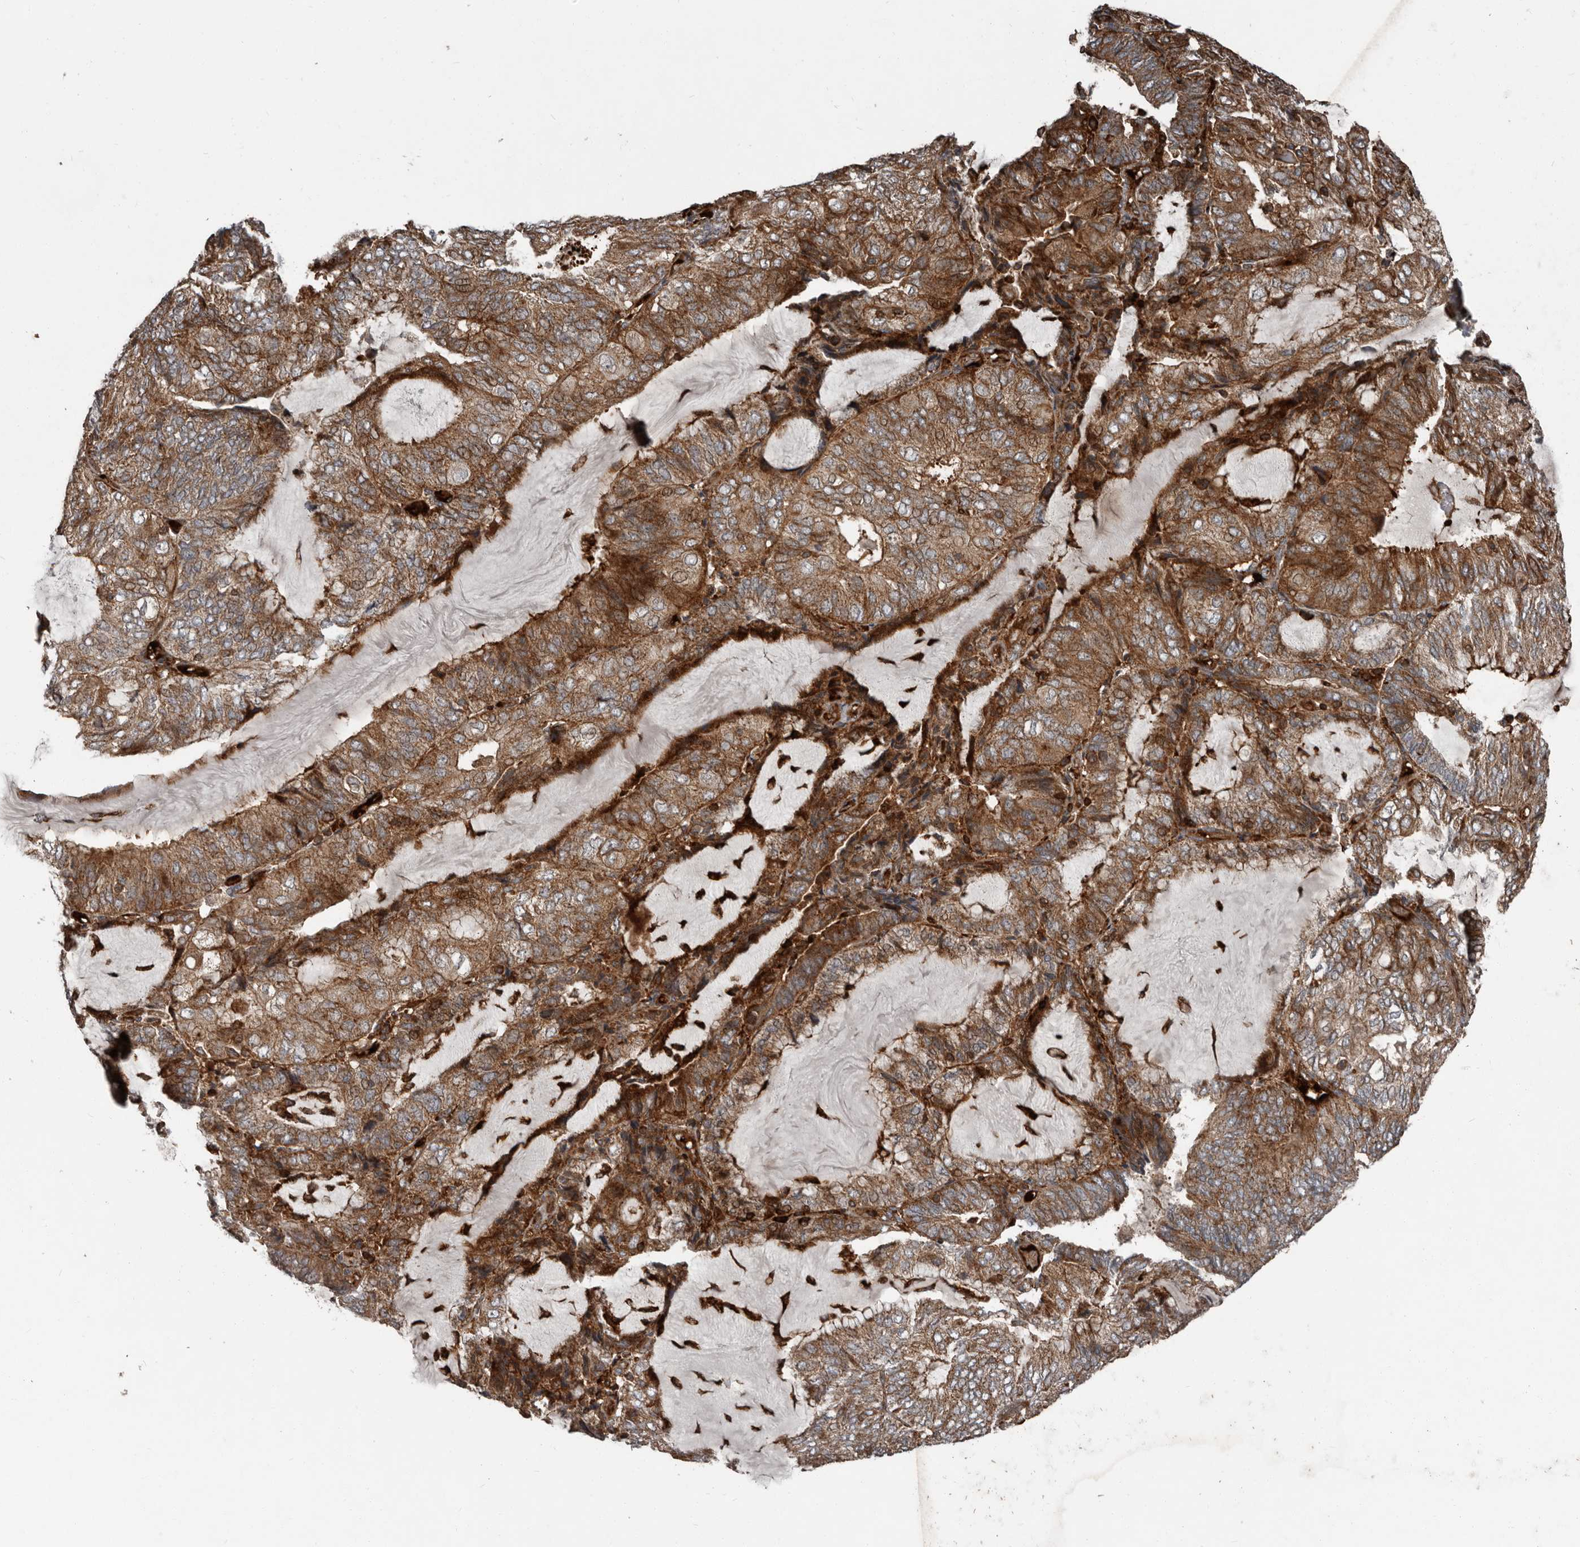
{"staining": {"intensity": "strong", "quantity": ">75%", "location": "cytoplasmic/membranous"}, "tissue": "endometrial cancer", "cell_type": "Tumor cells", "image_type": "cancer", "snomed": [{"axis": "morphology", "description": "Adenocarcinoma, NOS"}, {"axis": "topography", "description": "Endometrium"}], "caption": "The photomicrograph reveals immunohistochemical staining of adenocarcinoma (endometrial). There is strong cytoplasmic/membranous expression is appreciated in approximately >75% of tumor cells. The staining was performed using DAB to visualize the protein expression in brown, while the nuclei were stained in blue with hematoxylin (Magnification: 20x).", "gene": "FBXO31", "patient": {"sex": "female", "age": 81}}